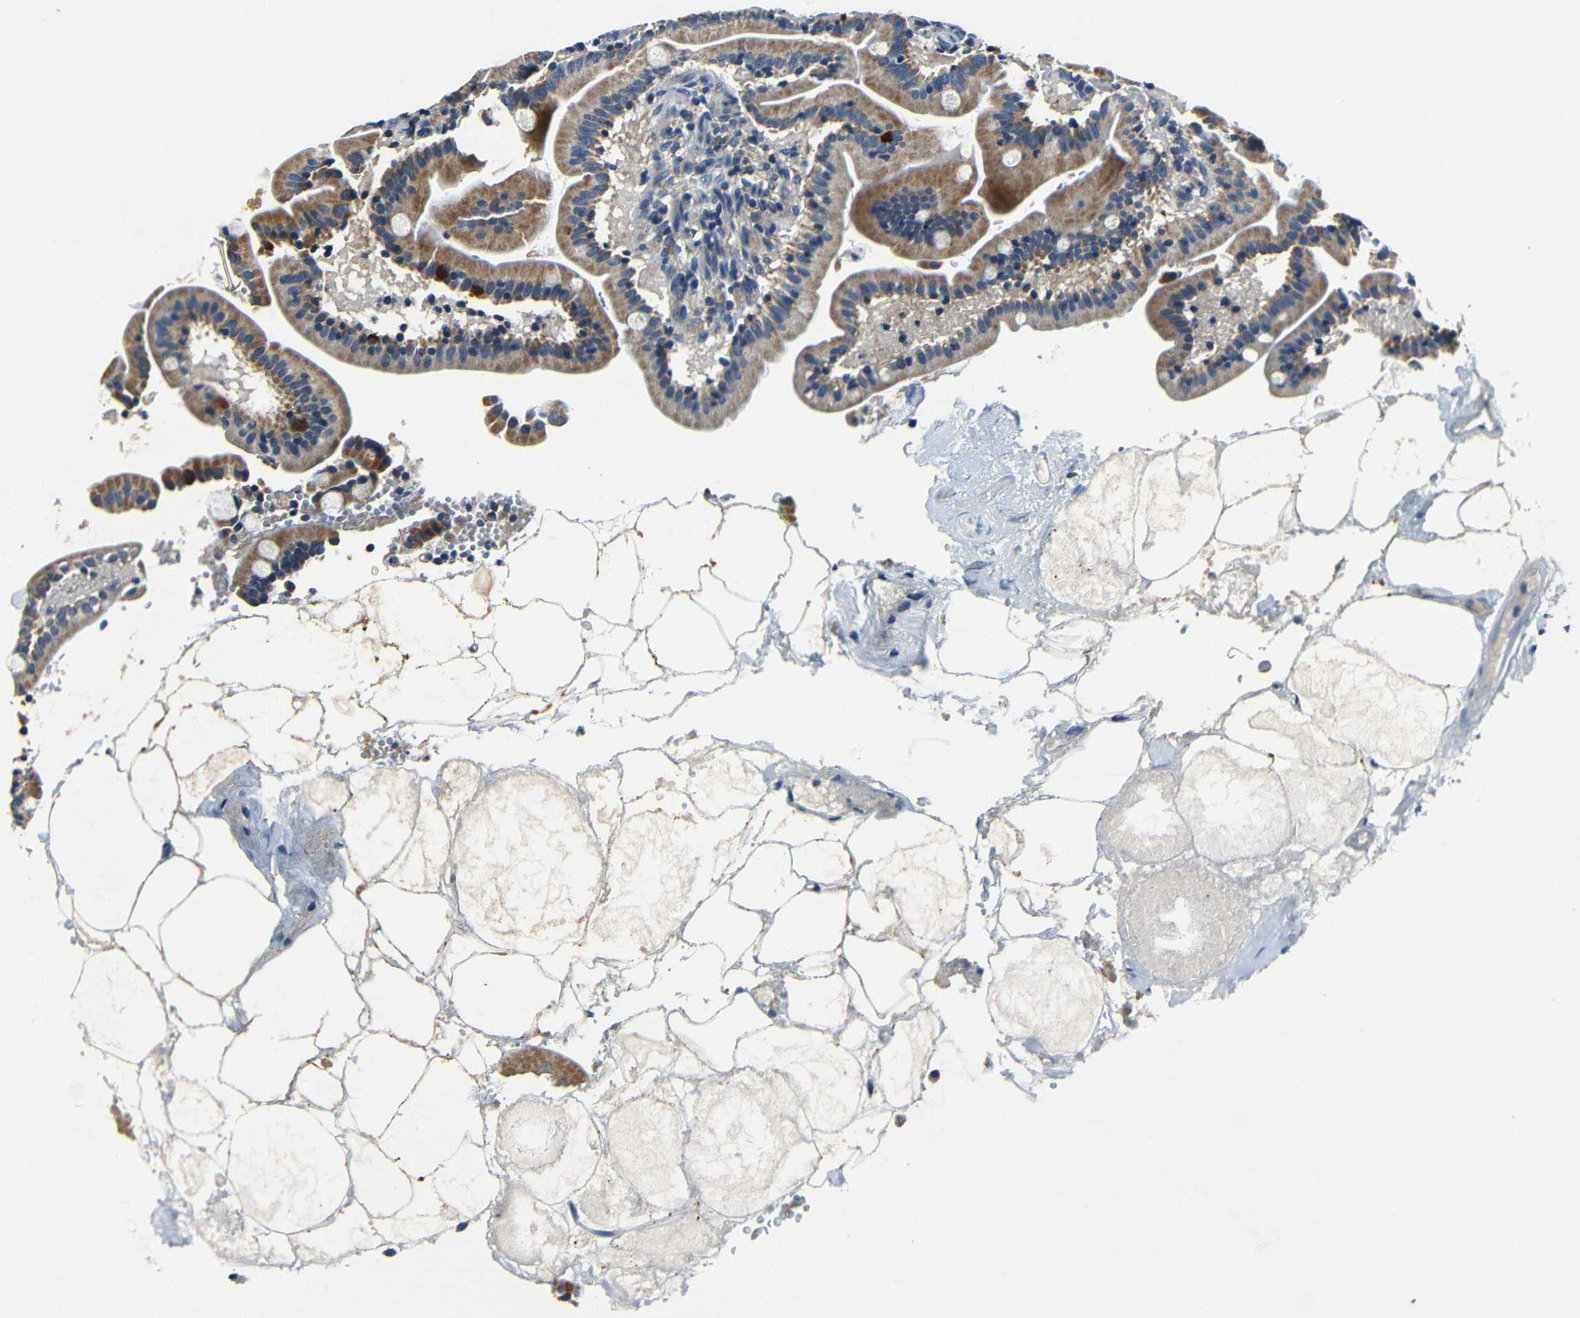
{"staining": {"intensity": "moderate", "quantity": ">75%", "location": "cytoplasmic/membranous"}, "tissue": "duodenum", "cell_type": "Glandular cells", "image_type": "normal", "snomed": [{"axis": "morphology", "description": "Normal tissue, NOS"}, {"axis": "topography", "description": "Duodenum"}], "caption": "DAB (3,3'-diaminobenzidine) immunohistochemical staining of unremarkable duodenum reveals moderate cytoplasmic/membranous protein expression in approximately >75% of glandular cells.", "gene": "MTX1", "patient": {"sex": "male", "age": 54}}